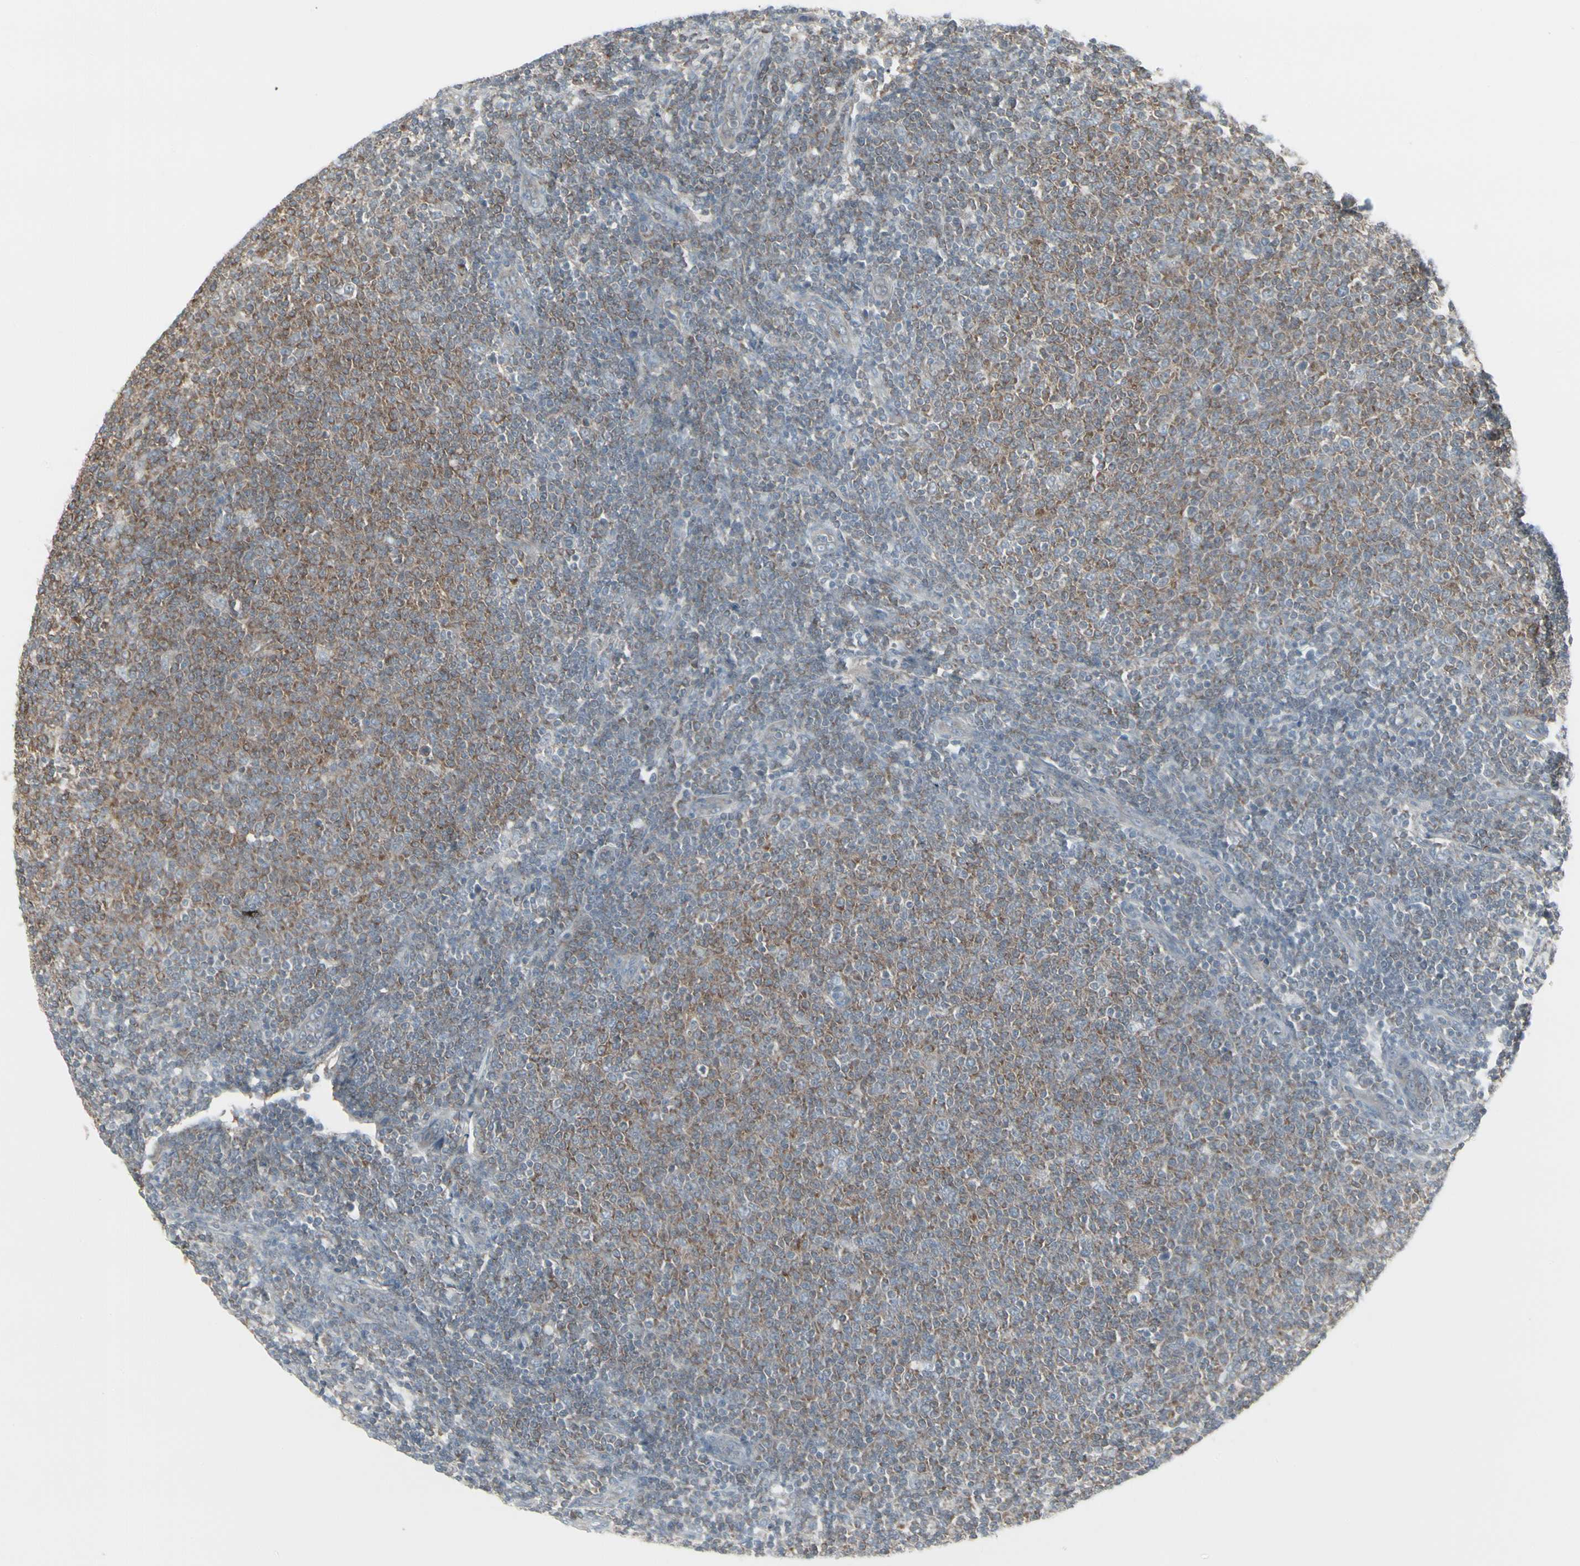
{"staining": {"intensity": "moderate", "quantity": "25%-75%", "location": "cytoplasmic/membranous"}, "tissue": "lymphoma", "cell_type": "Tumor cells", "image_type": "cancer", "snomed": [{"axis": "morphology", "description": "Malignant lymphoma, non-Hodgkin's type, Low grade"}, {"axis": "topography", "description": "Lymph node"}], "caption": "Immunohistochemistry staining of low-grade malignant lymphoma, non-Hodgkin's type, which demonstrates medium levels of moderate cytoplasmic/membranous staining in about 25%-75% of tumor cells indicating moderate cytoplasmic/membranous protein expression. The staining was performed using DAB (brown) for protein detection and nuclei were counterstained in hematoxylin (blue).", "gene": "EPS15", "patient": {"sex": "male", "age": 66}}